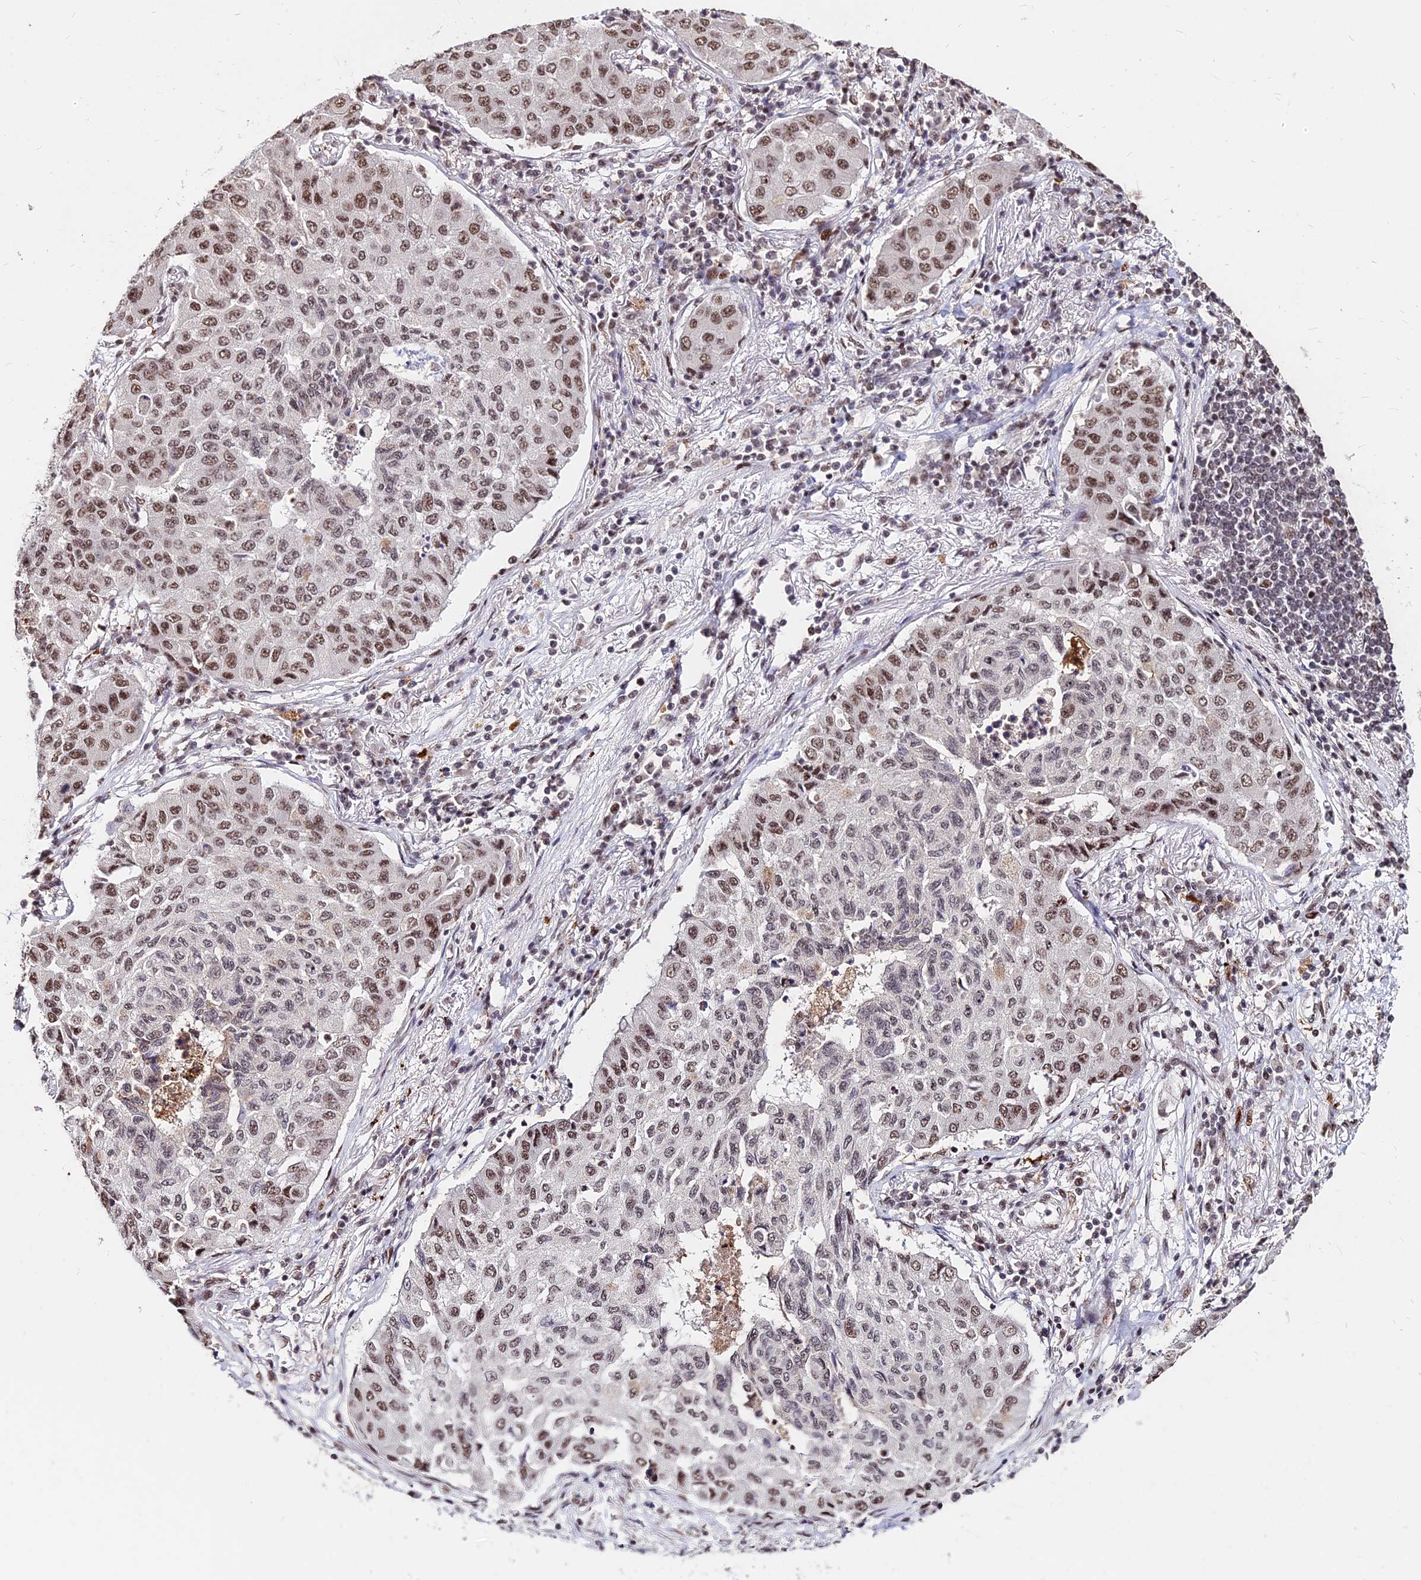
{"staining": {"intensity": "moderate", "quantity": ">75%", "location": "nuclear"}, "tissue": "lung cancer", "cell_type": "Tumor cells", "image_type": "cancer", "snomed": [{"axis": "morphology", "description": "Squamous cell carcinoma, NOS"}, {"axis": "topography", "description": "Lung"}], "caption": "DAB immunohistochemical staining of lung squamous cell carcinoma shows moderate nuclear protein positivity in approximately >75% of tumor cells.", "gene": "ZBED4", "patient": {"sex": "male", "age": 74}}